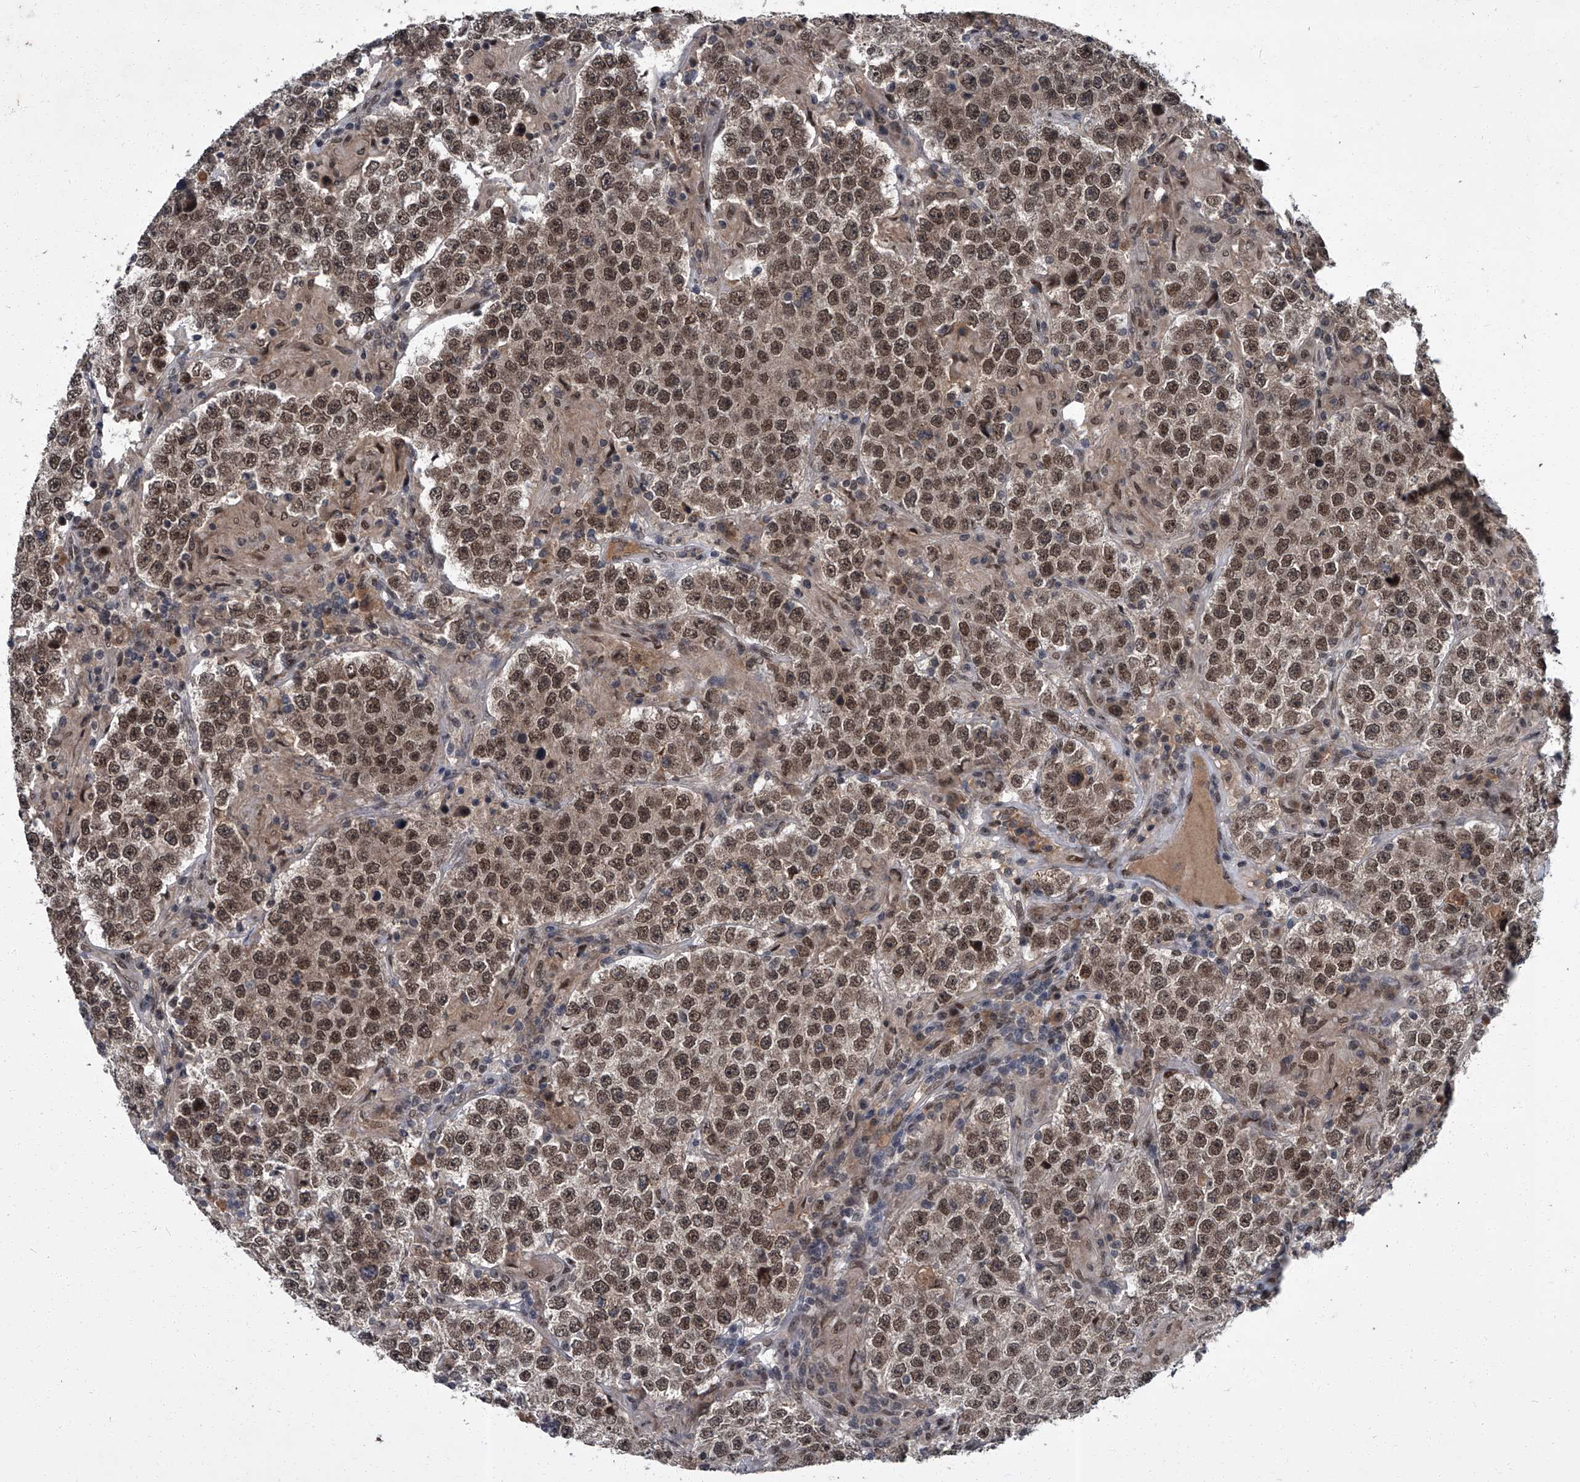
{"staining": {"intensity": "moderate", "quantity": ">75%", "location": "nuclear"}, "tissue": "testis cancer", "cell_type": "Tumor cells", "image_type": "cancer", "snomed": [{"axis": "morphology", "description": "Normal tissue, NOS"}, {"axis": "morphology", "description": "Urothelial carcinoma, High grade"}, {"axis": "morphology", "description": "Seminoma, NOS"}, {"axis": "morphology", "description": "Carcinoma, Embryonal, NOS"}, {"axis": "topography", "description": "Urinary bladder"}, {"axis": "topography", "description": "Testis"}], "caption": "Seminoma (testis) was stained to show a protein in brown. There is medium levels of moderate nuclear positivity in about >75% of tumor cells.", "gene": "ZNF518B", "patient": {"sex": "male", "age": 41}}